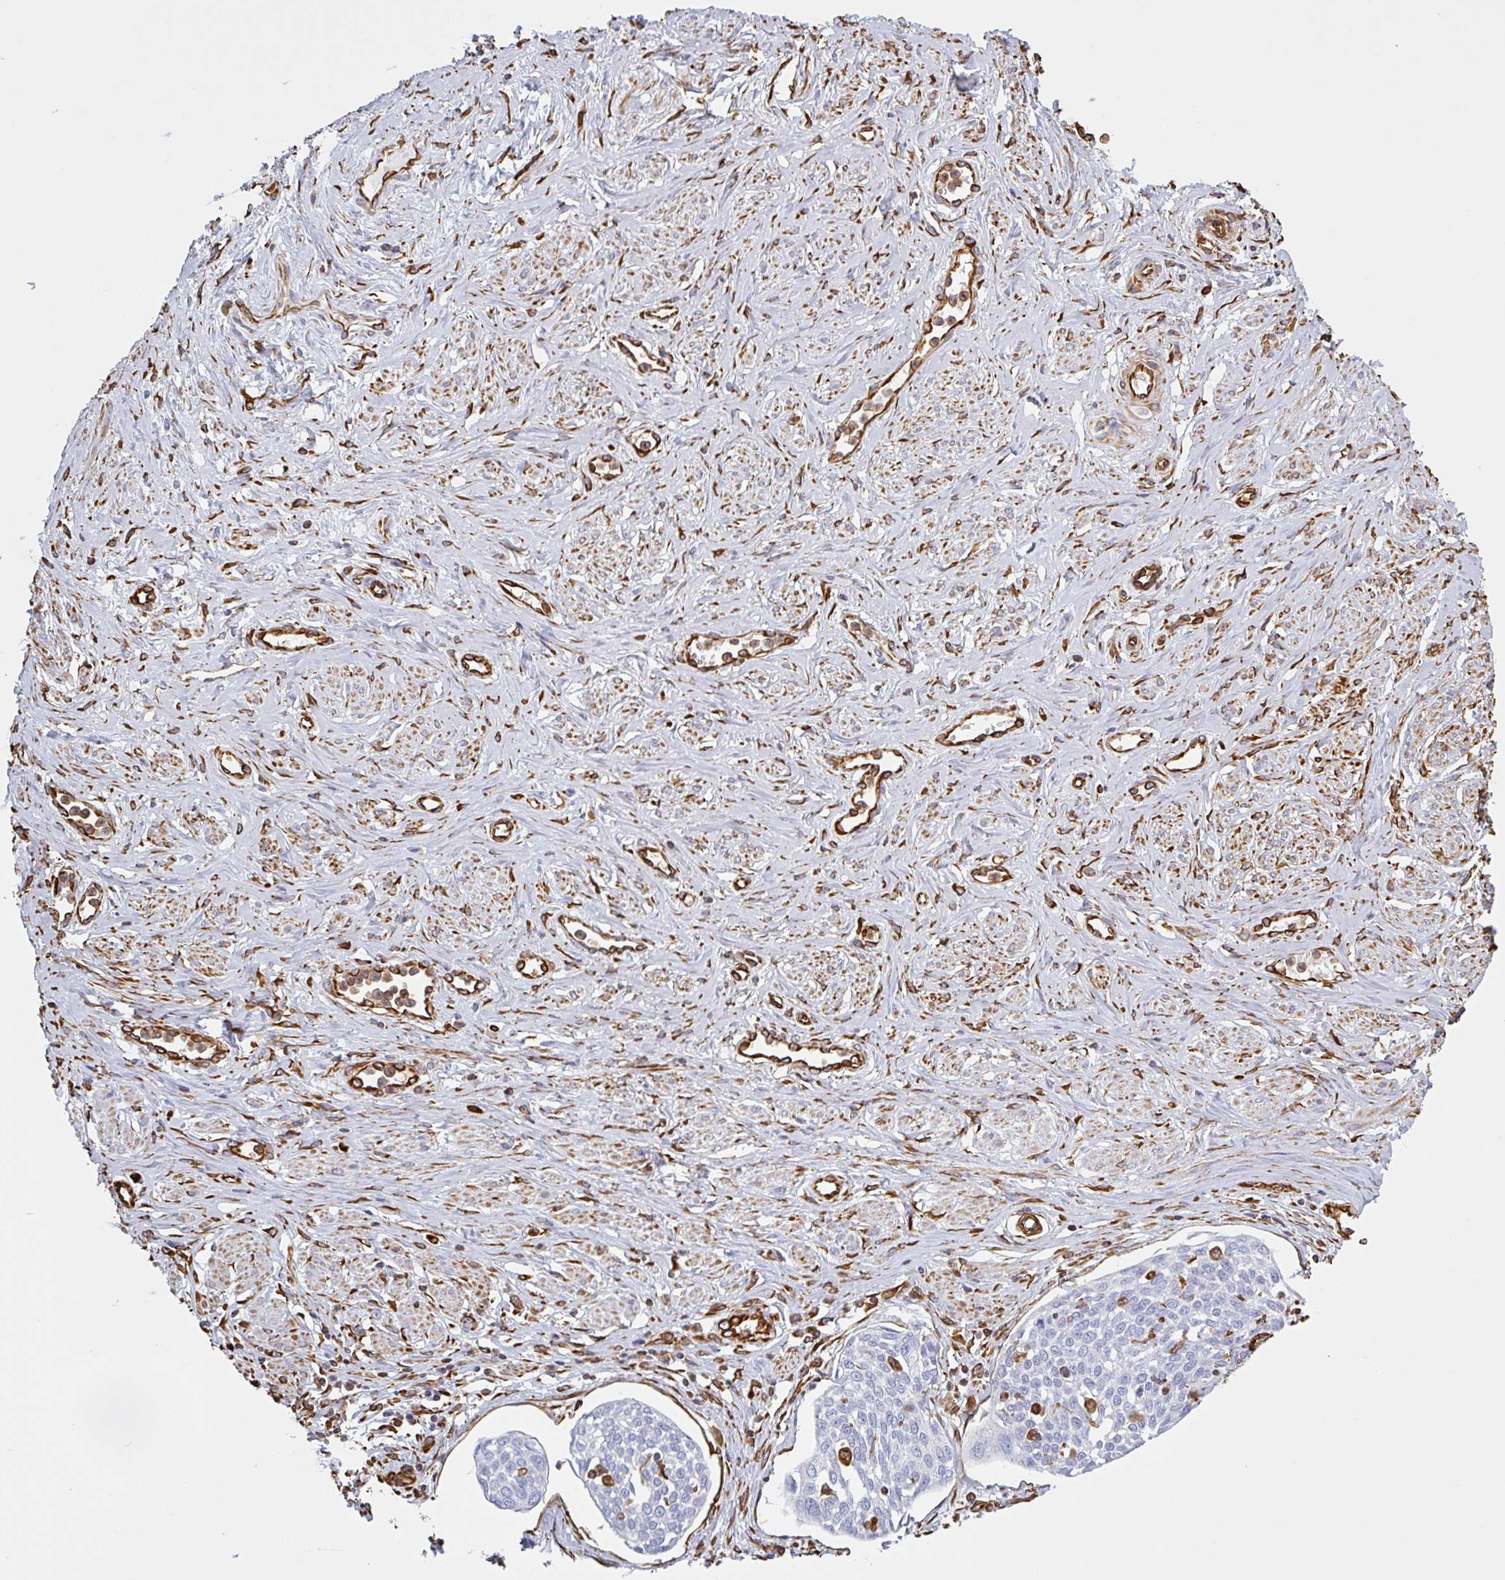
{"staining": {"intensity": "negative", "quantity": "none", "location": "none"}, "tissue": "cervical cancer", "cell_type": "Tumor cells", "image_type": "cancer", "snomed": [{"axis": "morphology", "description": "Squamous cell carcinoma, NOS"}, {"axis": "topography", "description": "Cervix"}], "caption": "Cervical cancer (squamous cell carcinoma) was stained to show a protein in brown. There is no significant expression in tumor cells. (DAB immunohistochemistry with hematoxylin counter stain).", "gene": "PPFIA1", "patient": {"sex": "female", "age": 34}}